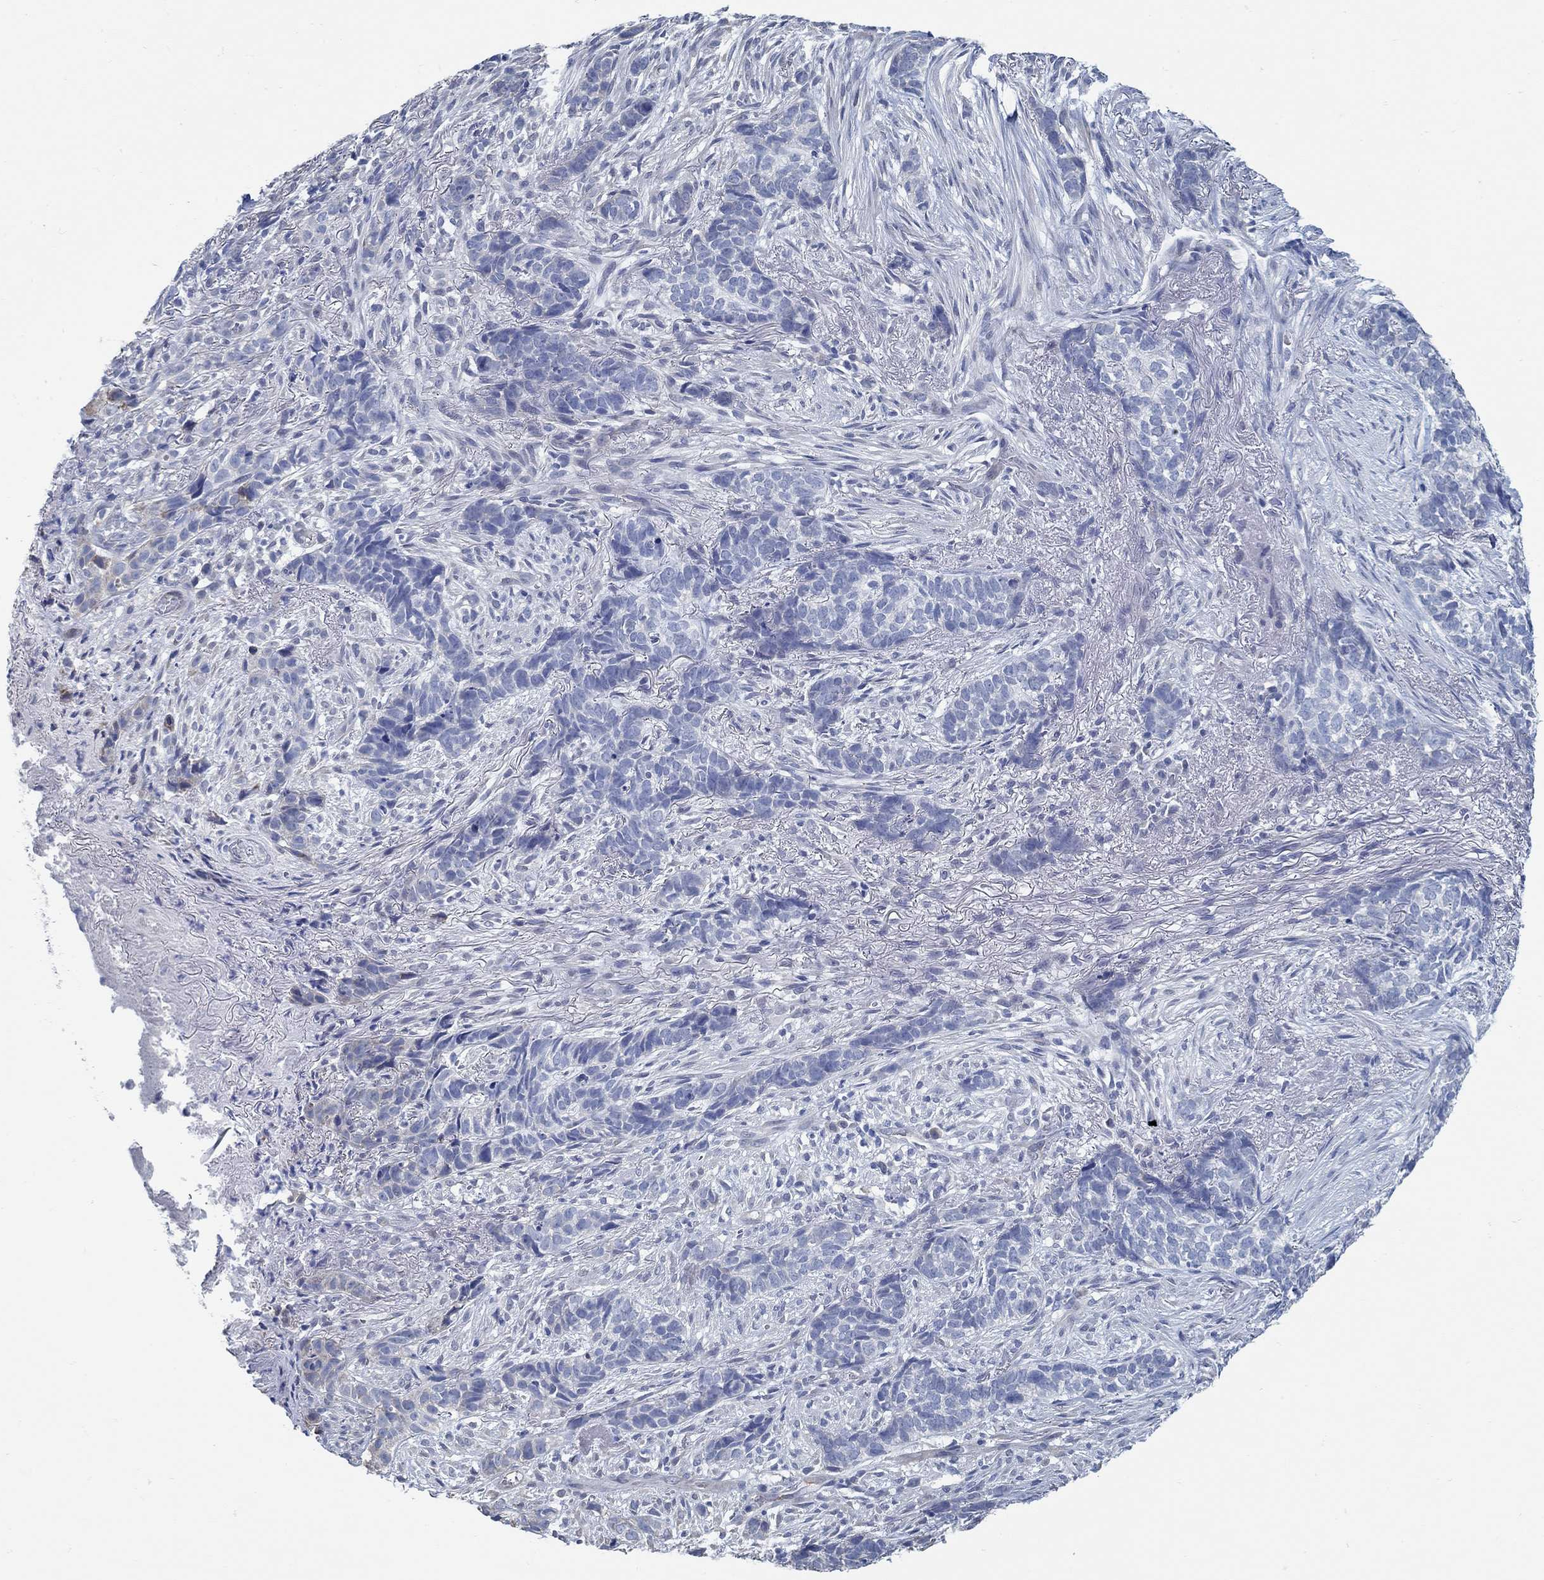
{"staining": {"intensity": "negative", "quantity": "none", "location": "none"}, "tissue": "skin cancer", "cell_type": "Tumor cells", "image_type": "cancer", "snomed": [{"axis": "morphology", "description": "Basal cell carcinoma"}, {"axis": "topography", "description": "Skin"}], "caption": "The histopathology image displays no staining of tumor cells in skin cancer (basal cell carcinoma).", "gene": "C15orf39", "patient": {"sex": "female", "age": 69}}